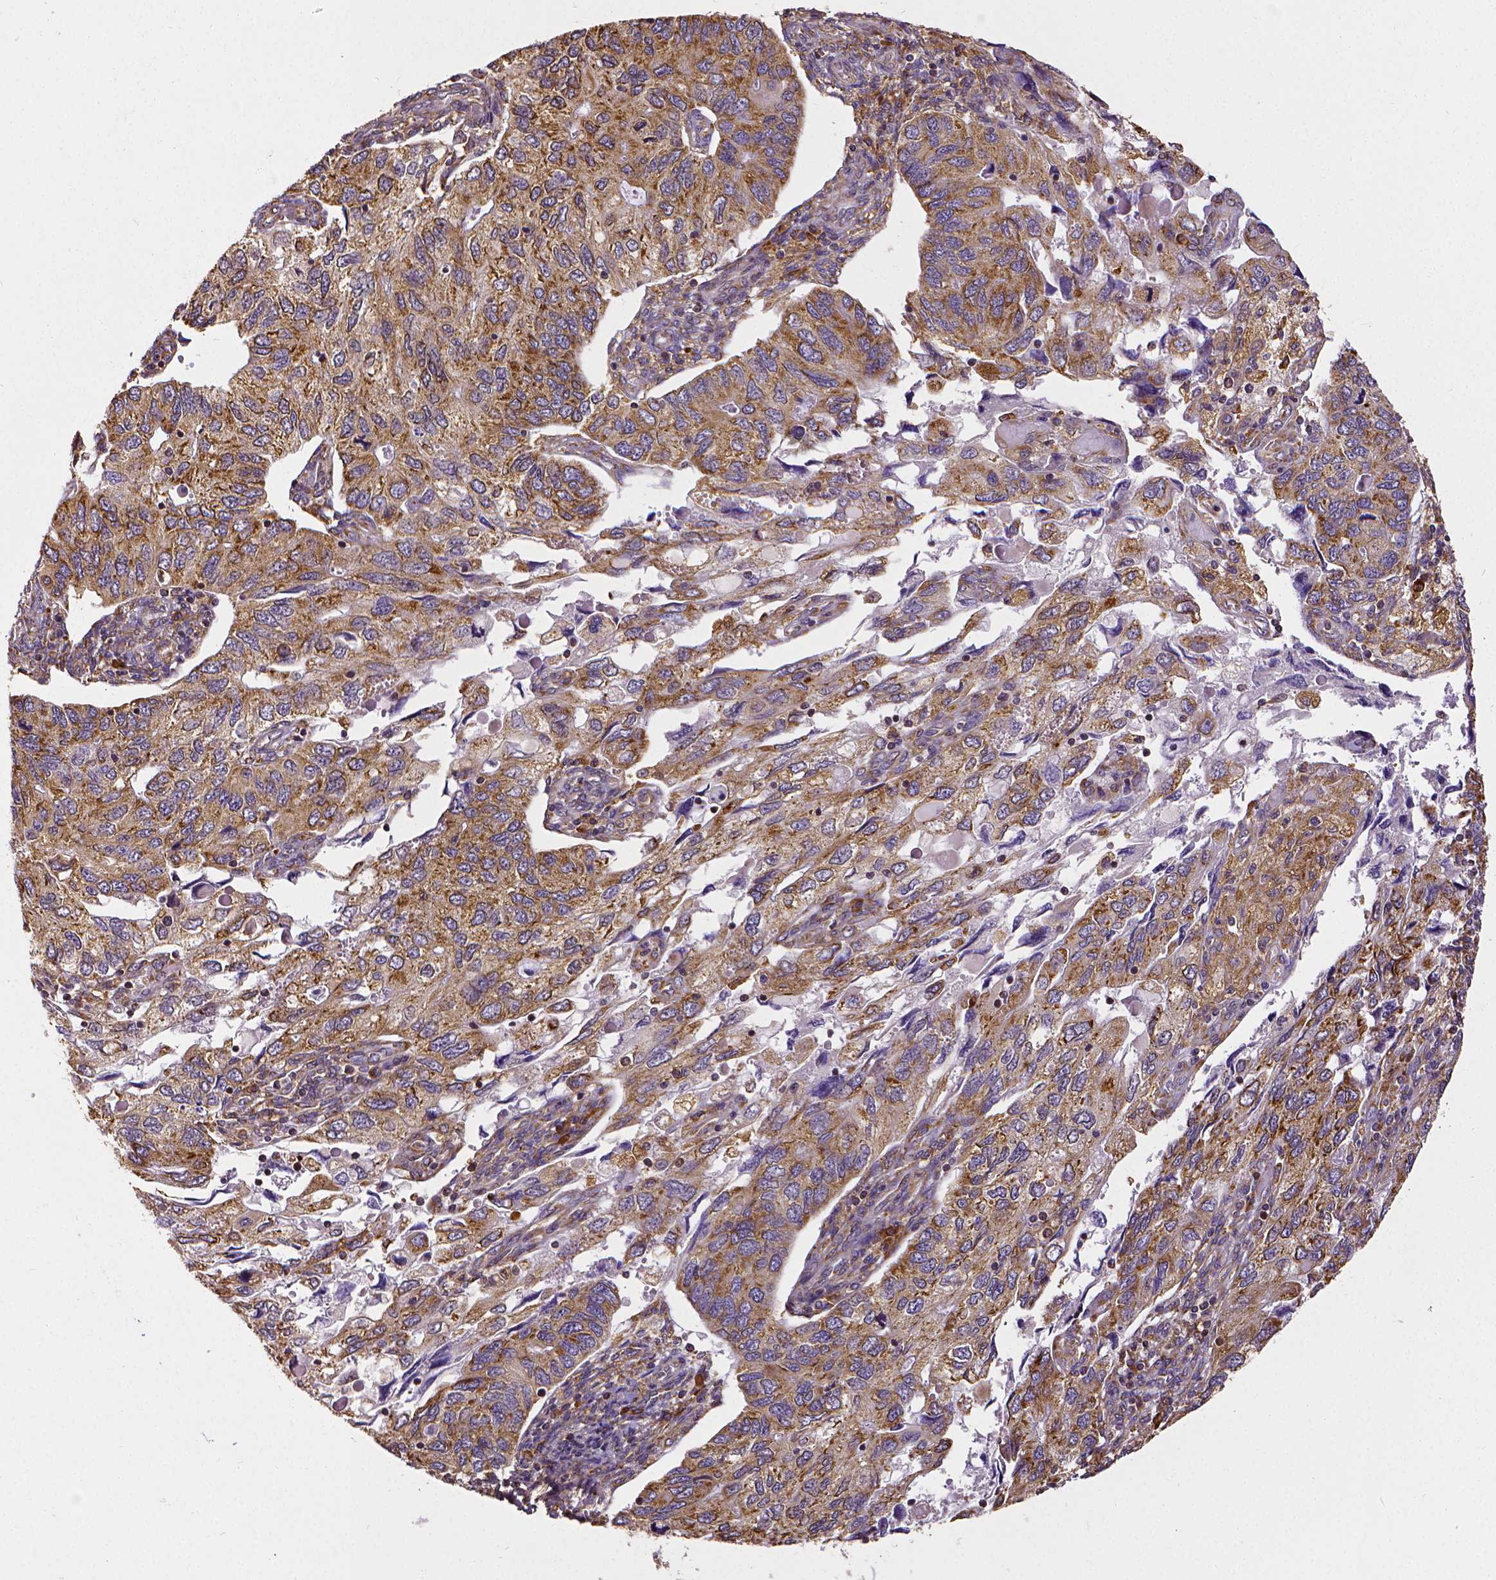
{"staining": {"intensity": "moderate", "quantity": ">75%", "location": "cytoplasmic/membranous"}, "tissue": "endometrial cancer", "cell_type": "Tumor cells", "image_type": "cancer", "snomed": [{"axis": "morphology", "description": "Carcinoma, NOS"}, {"axis": "topography", "description": "Uterus"}], "caption": "Tumor cells demonstrate medium levels of moderate cytoplasmic/membranous staining in about >75% of cells in human endometrial cancer (carcinoma).", "gene": "MTDH", "patient": {"sex": "female", "age": 76}}